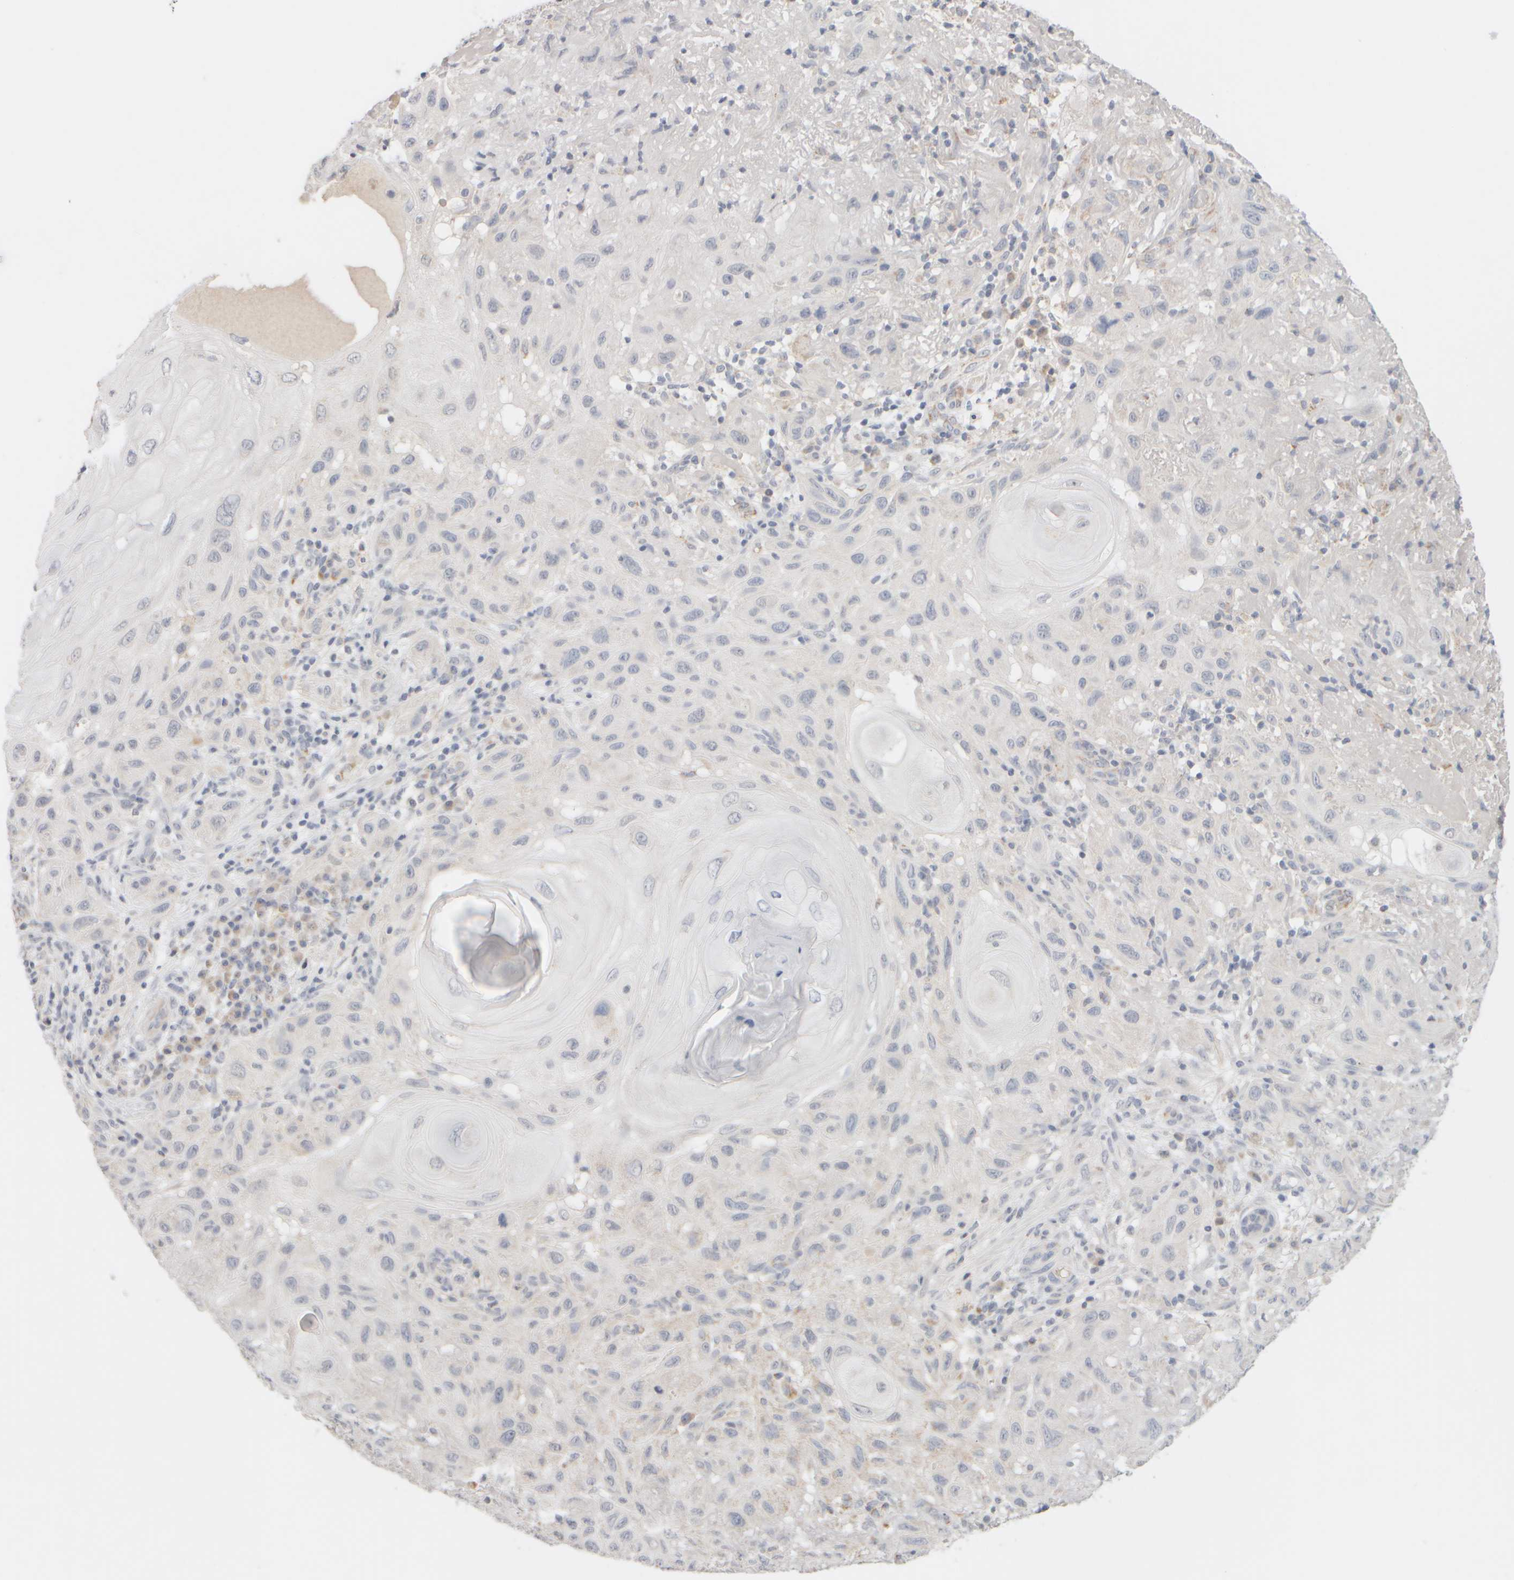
{"staining": {"intensity": "negative", "quantity": "none", "location": "none"}, "tissue": "skin cancer", "cell_type": "Tumor cells", "image_type": "cancer", "snomed": [{"axis": "morphology", "description": "Normal tissue, NOS"}, {"axis": "morphology", "description": "Squamous cell carcinoma, NOS"}, {"axis": "topography", "description": "Skin"}], "caption": "An immunohistochemistry micrograph of skin squamous cell carcinoma is shown. There is no staining in tumor cells of skin squamous cell carcinoma. Brightfield microscopy of immunohistochemistry (IHC) stained with DAB (3,3'-diaminobenzidine) (brown) and hematoxylin (blue), captured at high magnification.", "gene": "ZNF112", "patient": {"sex": "female", "age": 96}}